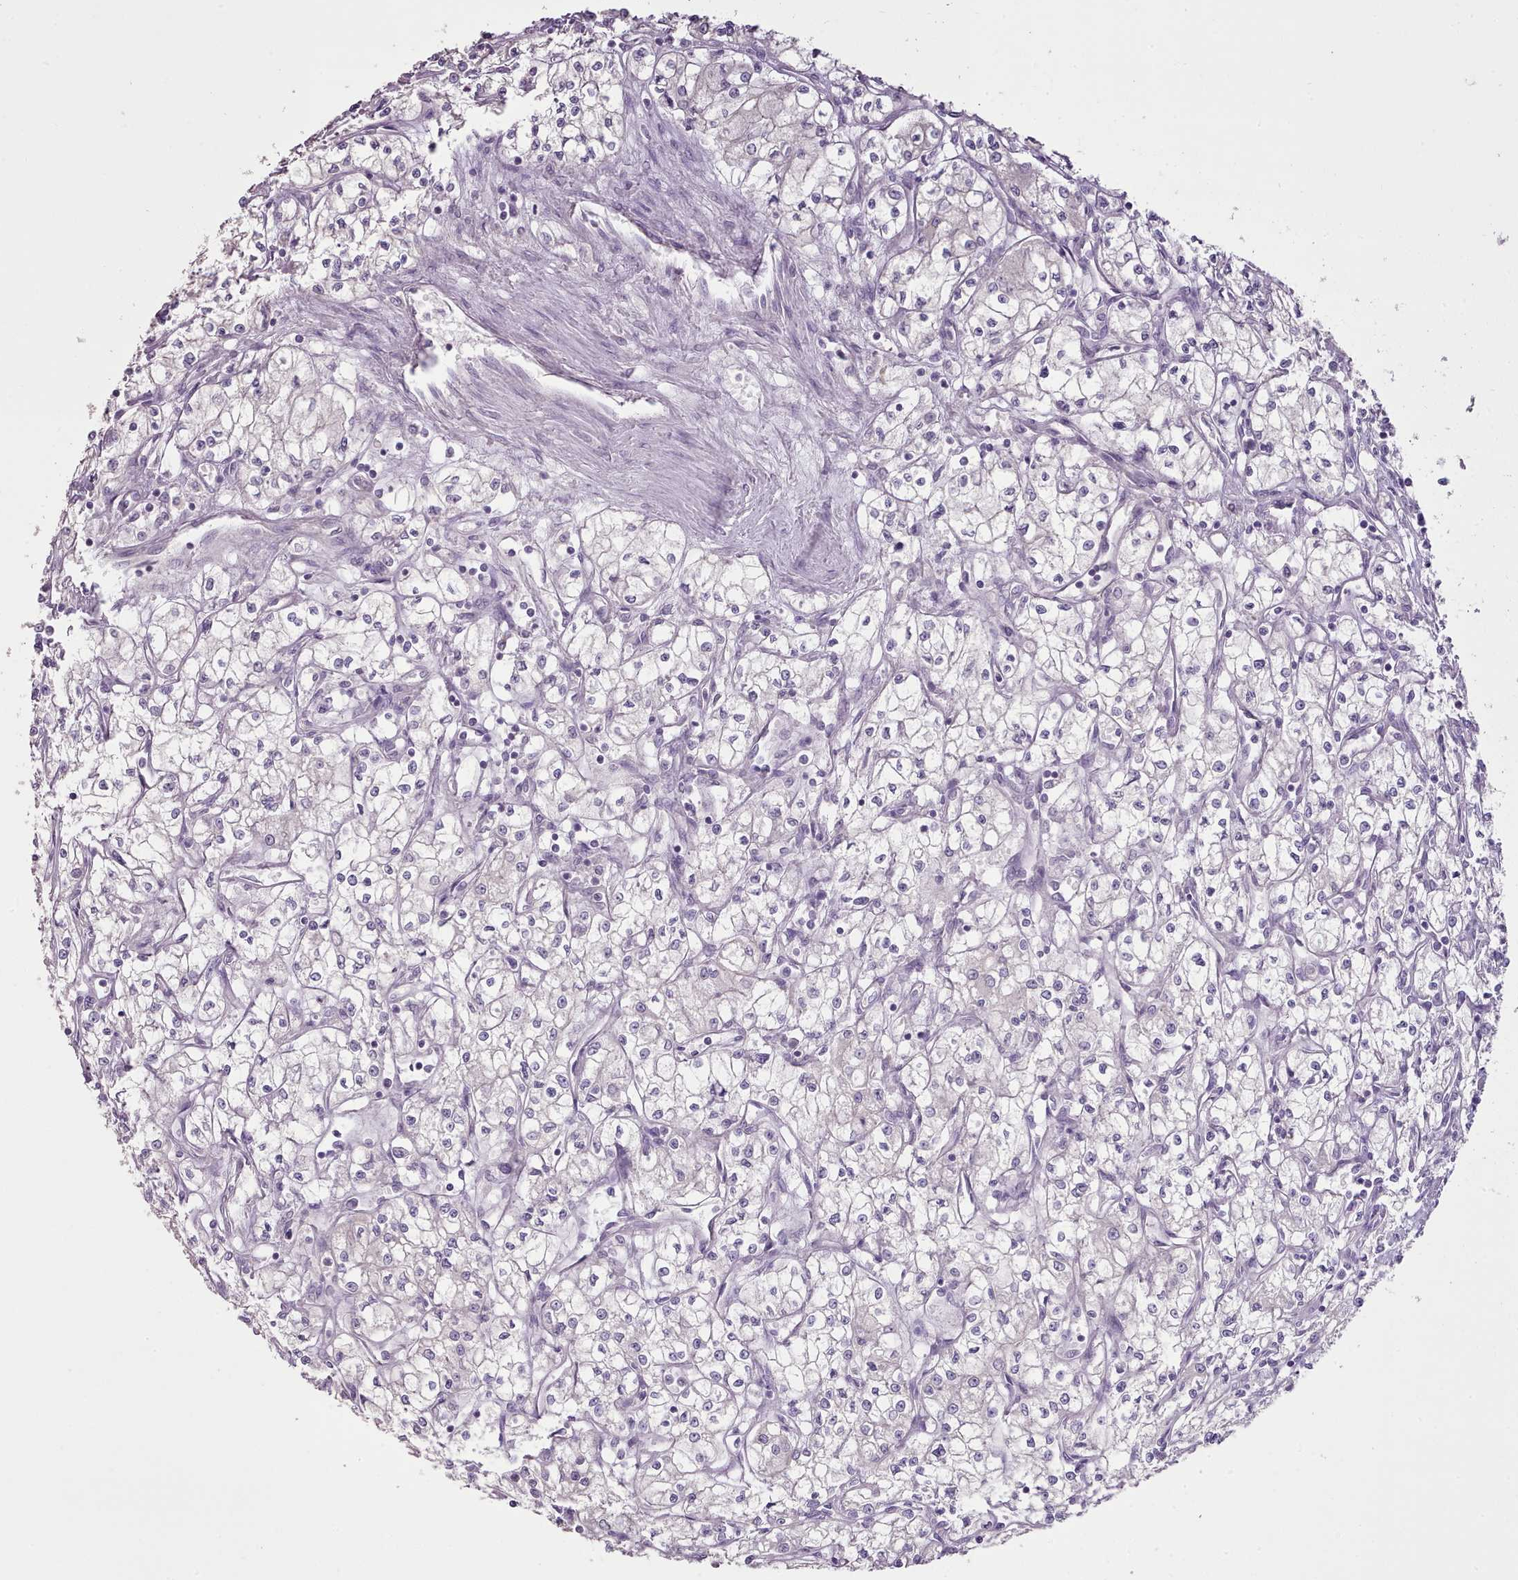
{"staining": {"intensity": "negative", "quantity": "none", "location": "none"}, "tissue": "renal cancer", "cell_type": "Tumor cells", "image_type": "cancer", "snomed": [{"axis": "morphology", "description": "Adenocarcinoma, NOS"}, {"axis": "topography", "description": "Kidney"}], "caption": "IHC of renal cancer reveals no positivity in tumor cells. The staining is performed using DAB (3,3'-diaminobenzidine) brown chromogen with nuclei counter-stained in using hematoxylin.", "gene": "BLOC1S2", "patient": {"sex": "male", "age": 59}}